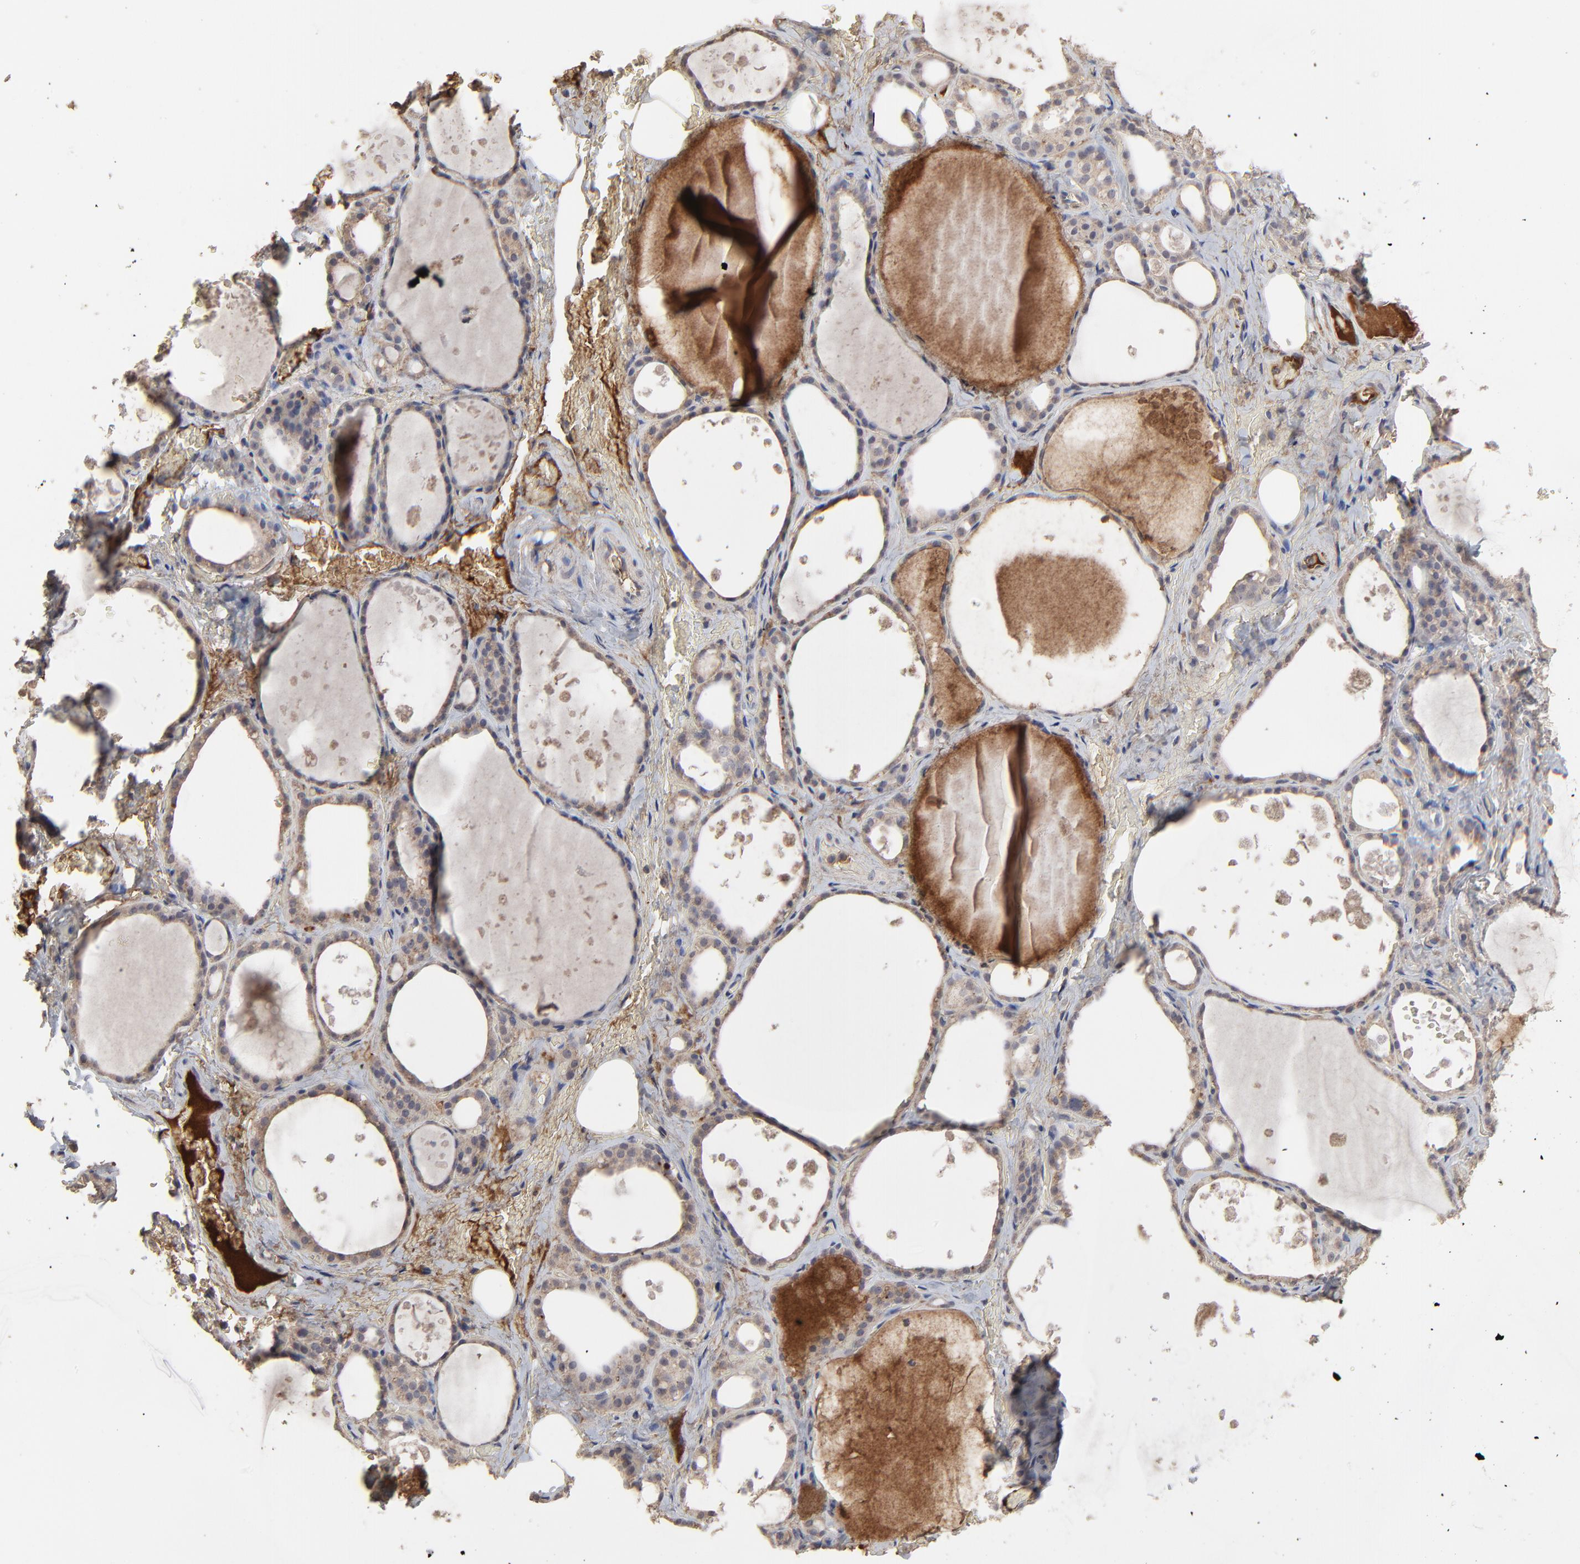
{"staining": {"intensity": "weak", "quantity": ">75%", "location": "cytoplasmic/membranous"}, "tissue": "thyroid gland", "cell_type": "Glandular cells", "image_type": "normal", "snomed": [{"axis": "morphology", "description": "Normal tissue, NOS"}, {"axis": "topography", "description": "Thyroid gland"}], "caption": "Weak cytoplasmic/membranous positivity for a protein is identified in about >75% of glandular cells of benign thyroid gland using immunohistochemistry.", "gene": "VPREB3", "patient": {"sex": "male", "age": 61}}